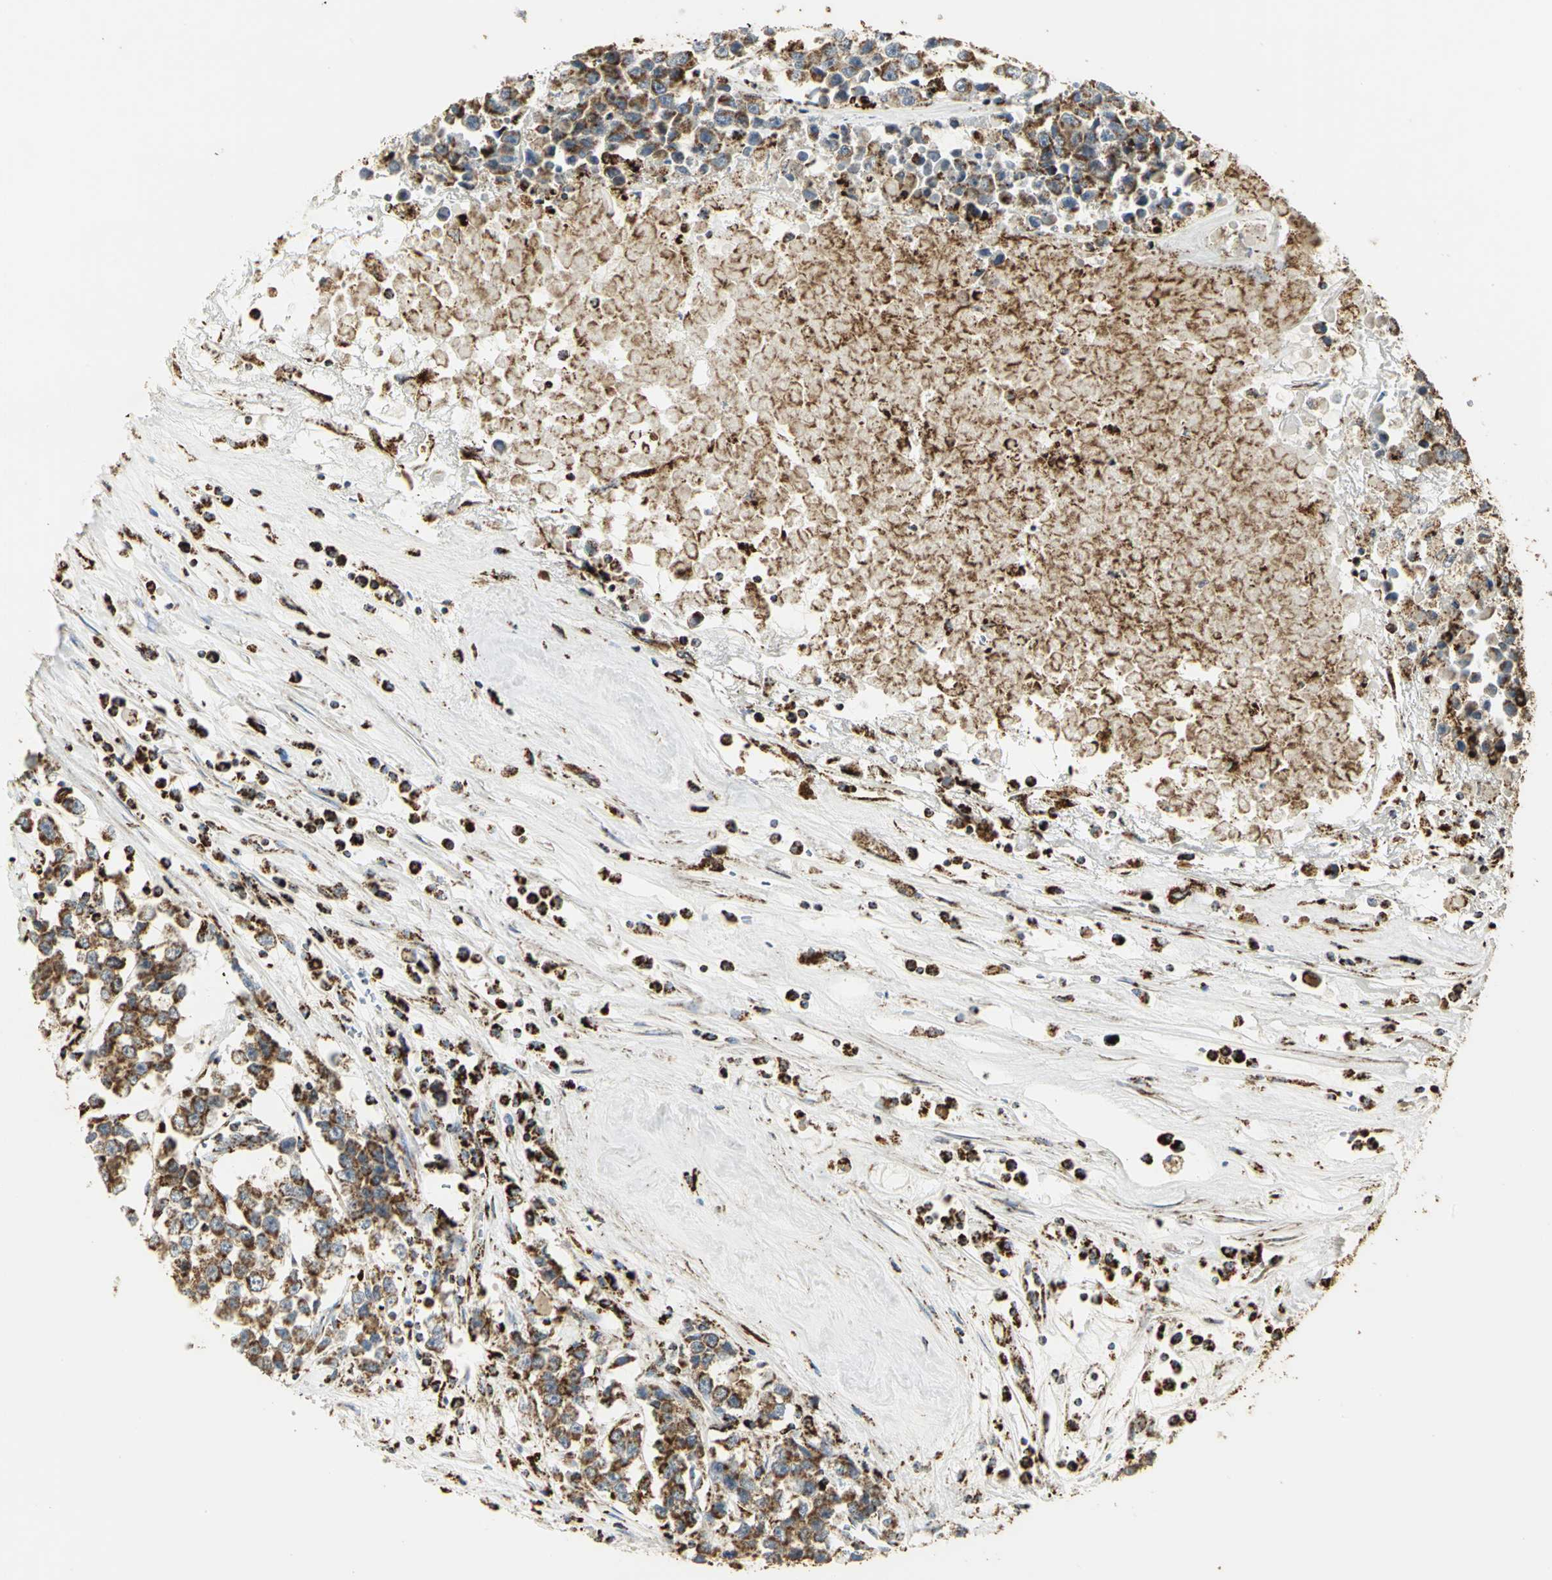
{"staining": {"intensity": "strong", "quantity": ">75%", "location": "cytoplasmic/membranous"}, "tissue": "testis cancer", "cell_type": "Tumor cells", "image_type": "cancer", "snomed": [{"axis": "morphology", "description": "Seminoma, NOS"}, {"axis": "morphology", "description": "Carcinoma, Embryonal, NOS"}, {"axis": "topography", "description": "Testis"}], "caption": "Immunohistochemistry (DAB) staining of testis seminoma displays strong cytoplasmic/membranous protein staining in about >75% of tumor cells.", "gene": "VDAC1", "patient": {"sex": "male", "age": 52}}